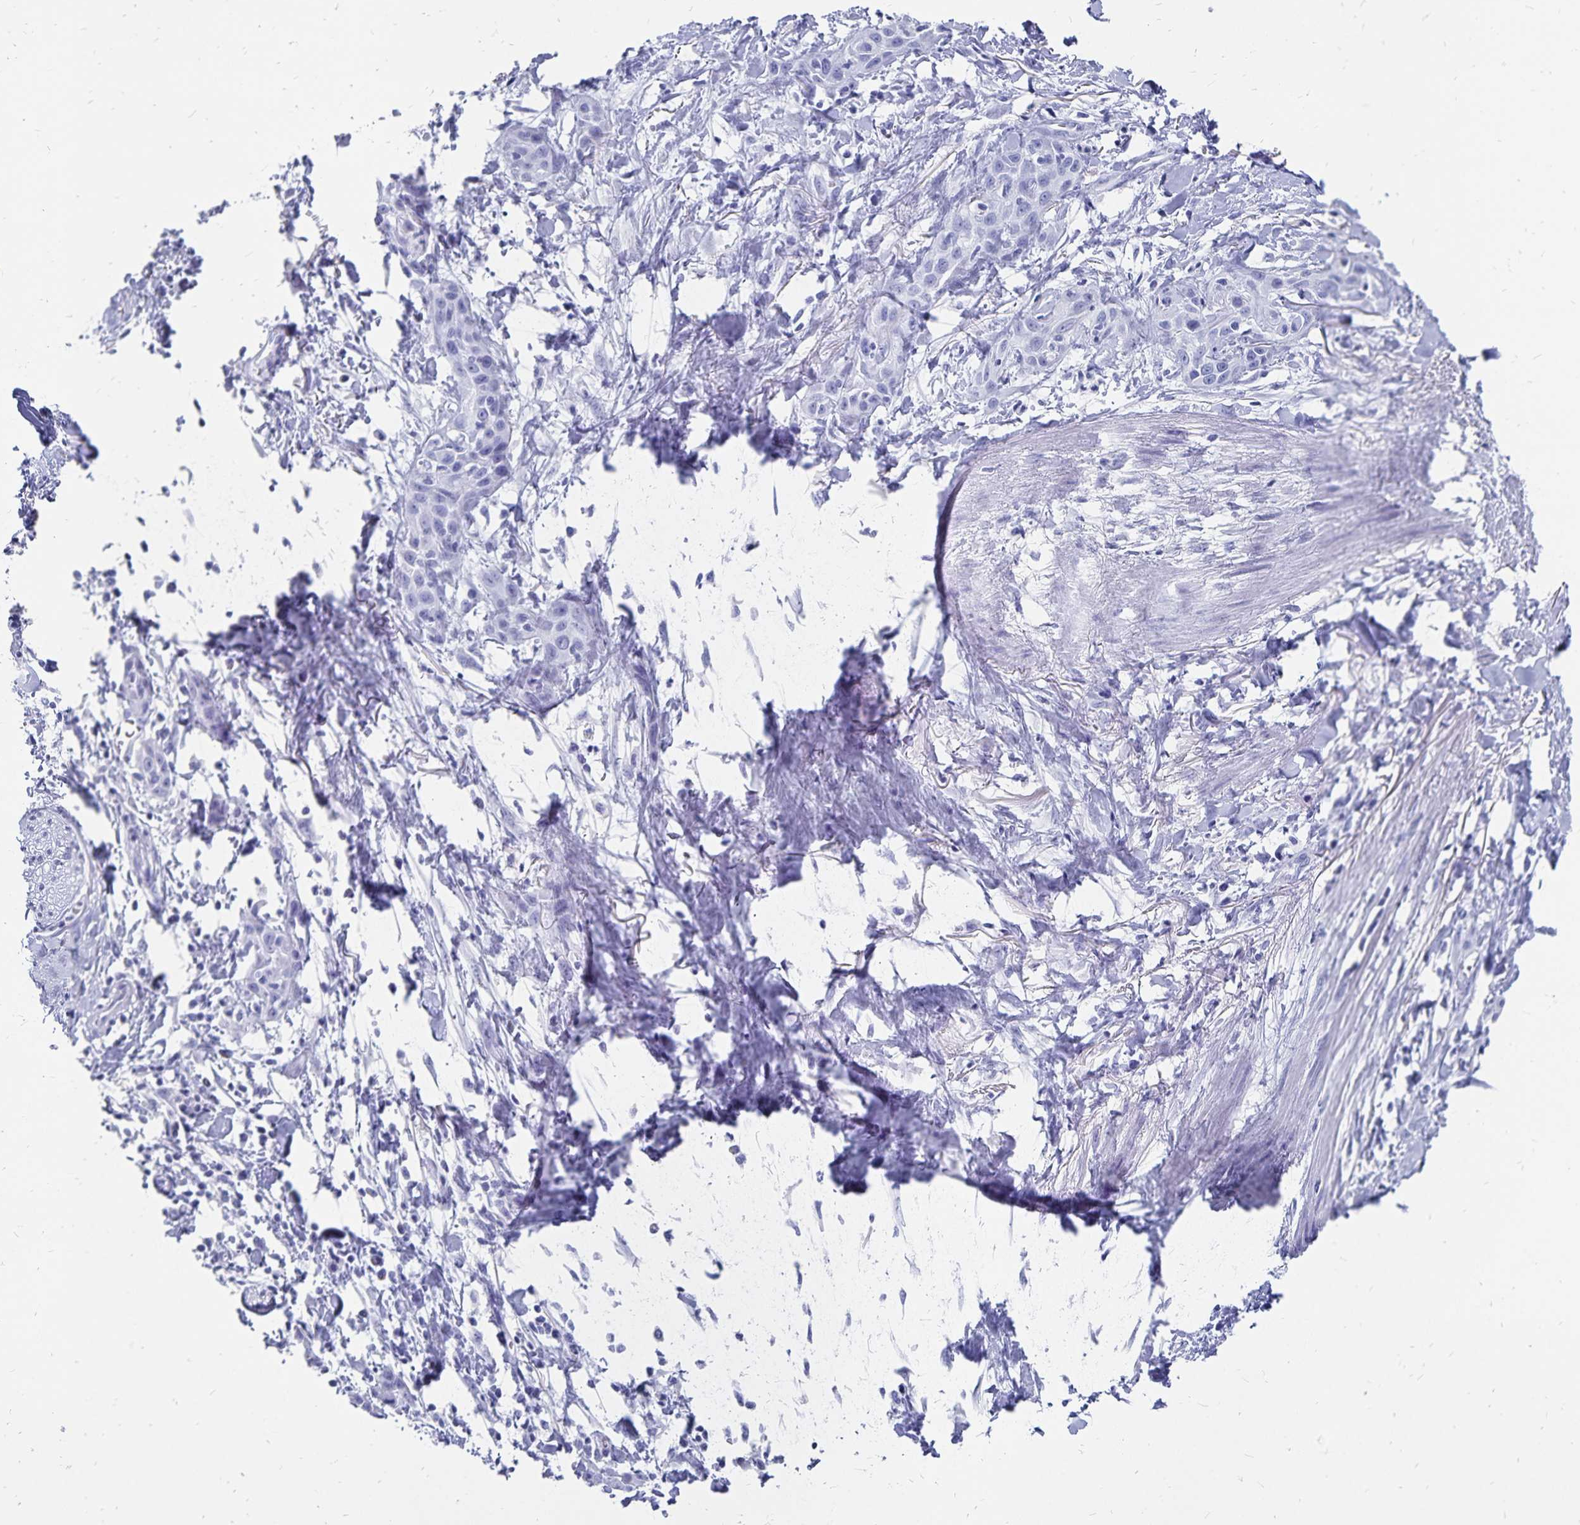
{"staining": {"intensity": "negative", "quantity": "none", "location": "none"}, "tissue": "skin cancer", "cell_type": "Tumor cells", "image_type": "cancer", "snomed": [{"axis": "morphology", "description": "Squamous cell carcinoma, NOS"}, {"axis": "topography", "description": "Skin"}, {"axis": "topography", "description": "Anal"}], "caption": "The immunohistochemistry micrograph has no significant expression in tumor cells of skin squamous cell carcinoma tissue.", "gene": "ADH1A", "patient": {"sex": "male", "age": 64}}